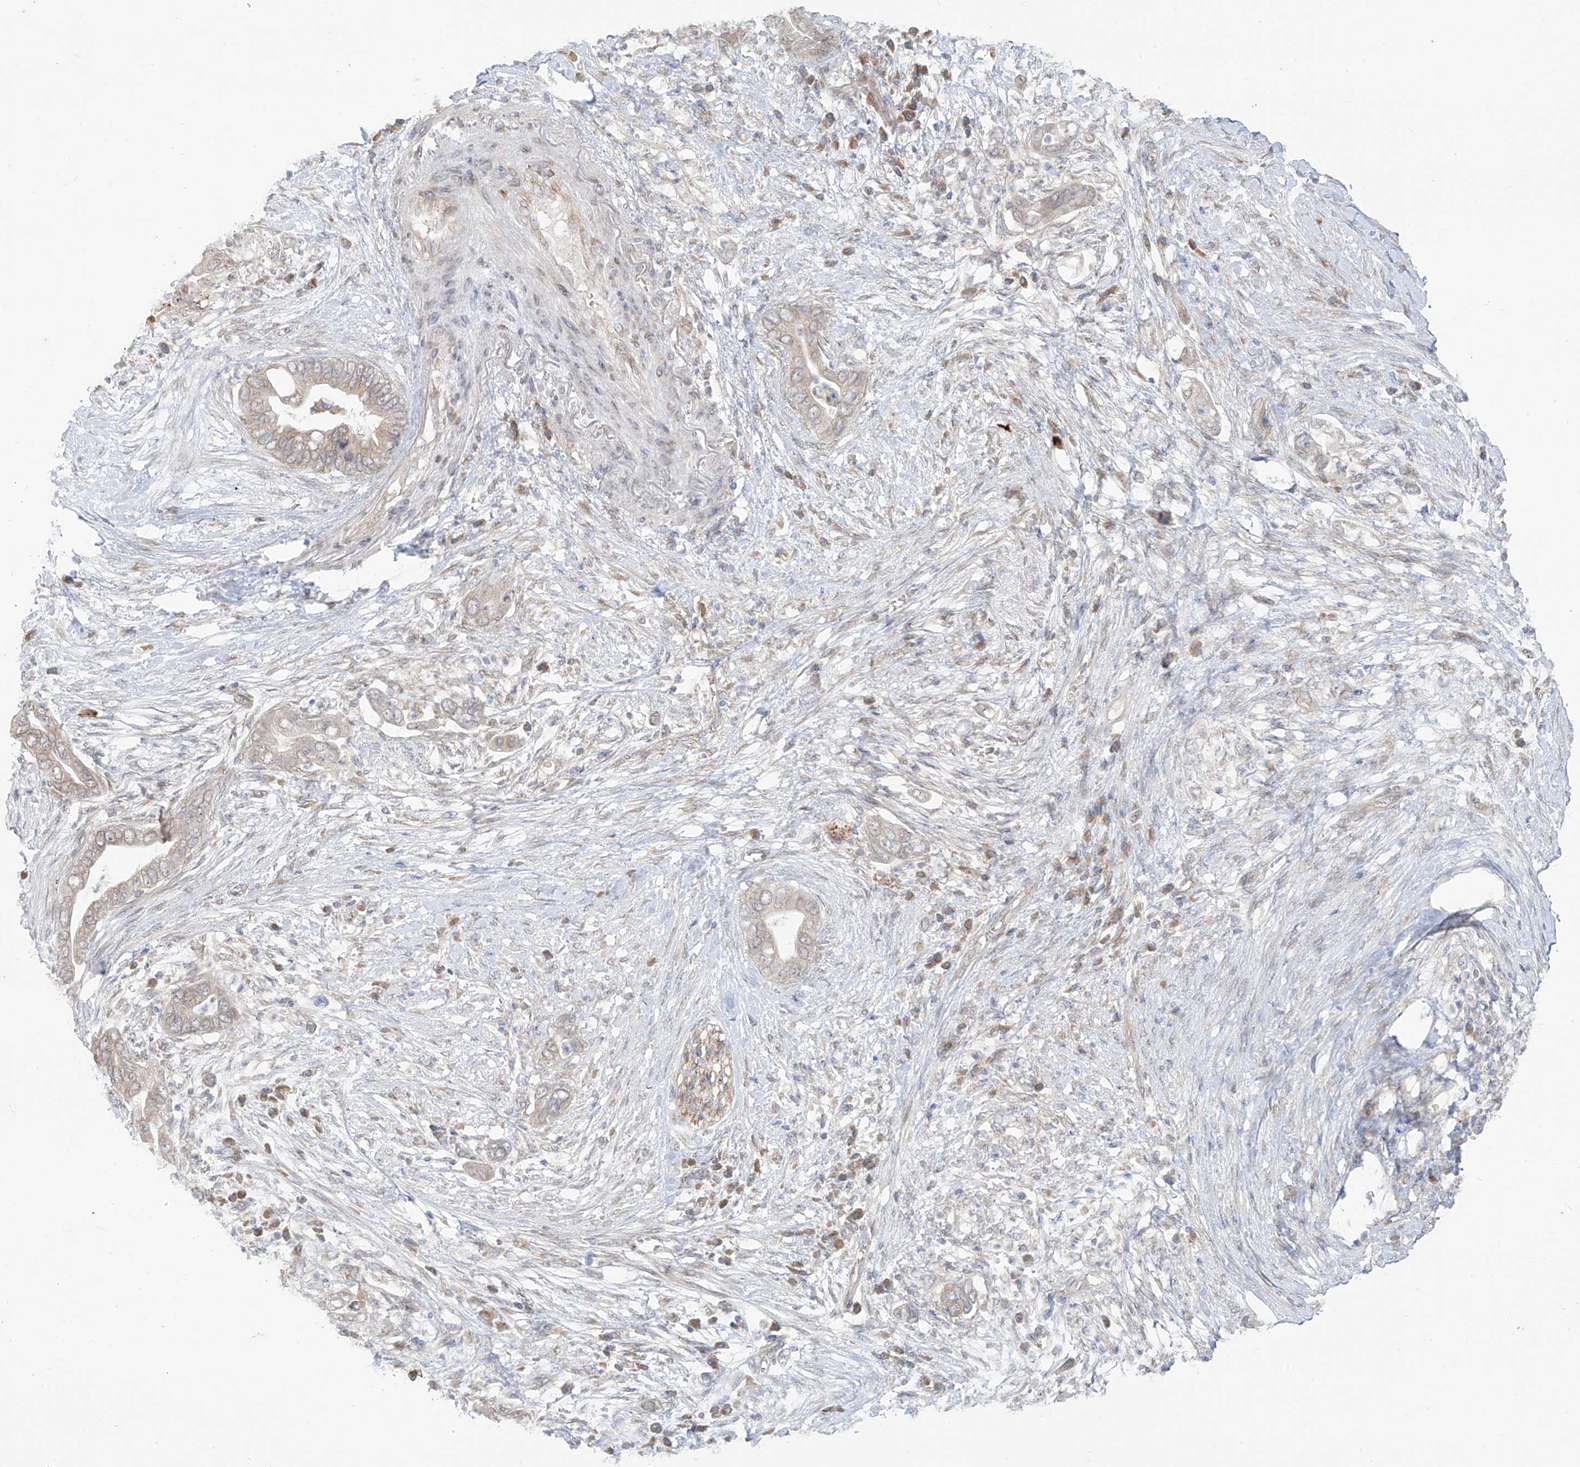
{"staining": {"intensity": "weak", "quantity": ">75%", "location": "cytoplasmic/membranous"}, "tissue": "pancreatic cancer", "cell_type": "Tumor cells", "image_type": "cancer", "snomed": [{"axis": "morphology", "description": "Adenocarcinoma, NOS"}, {"axis": "topography", "description": "Pancreas"}], "caption": "Approximately >75% of tumor cells in human adenocarcinoma (pancreatic) display weak cytoplasmic/membranous protein expression as visualized by brown immunohistochemical staining.", "gene": "NALCN", "patient": {"sex": "male", "age": 75}}